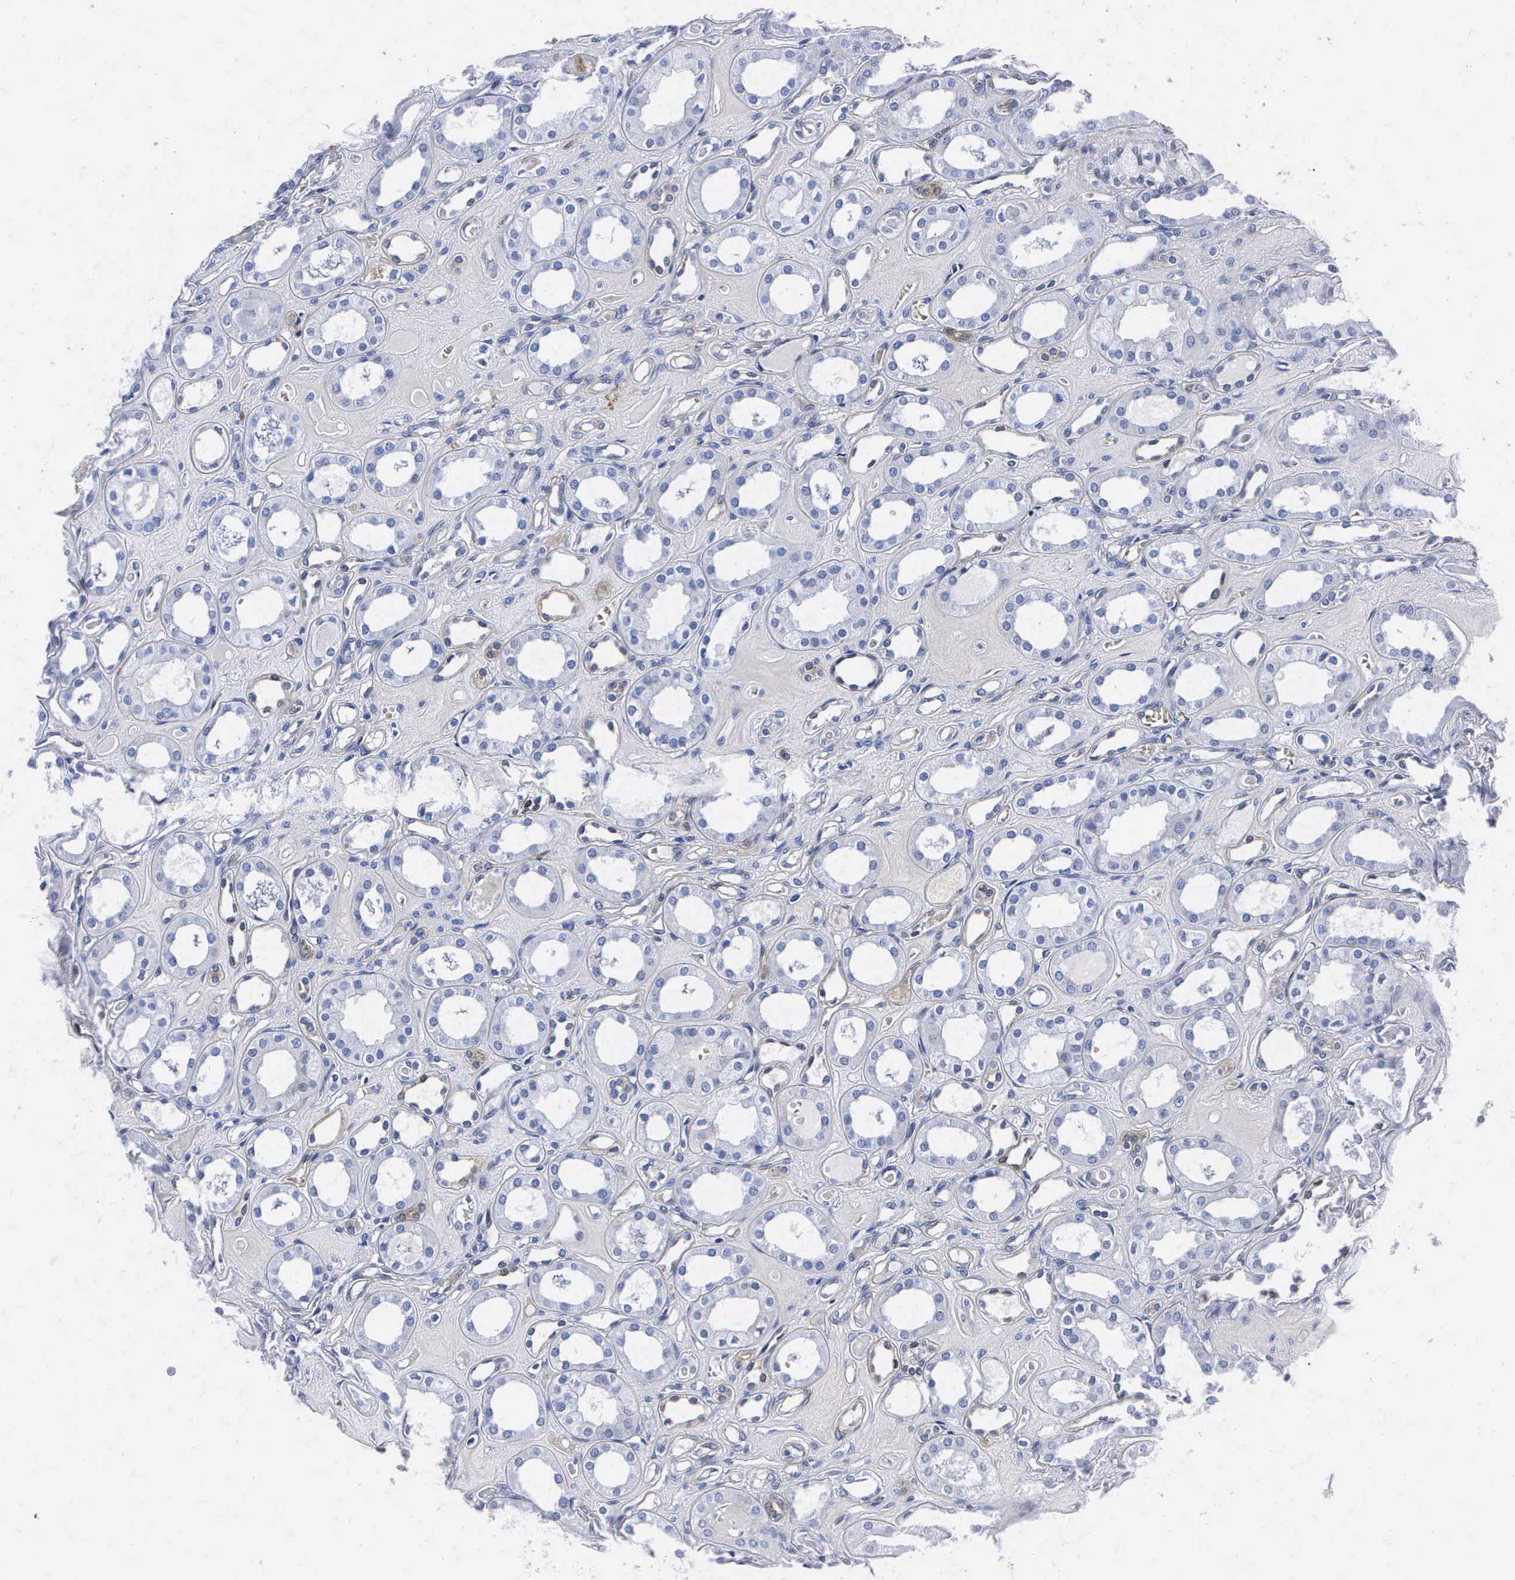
{"staining": {"intensity": "negative", "quantity": "none", "location": "none"}, "tissue": "kidney", "cell_type": "Cells in glomeruli", "image_type": "normal", "snomed": [{"axis": "morphology", "description": "Normal tissue, NOS"}, {"axis": "topography", "description": "Kidney"}], "caption": "A photomicrograph of human kidney is negative for staining in cells in glomeruli.", "gene": "ENO2", "patient": {"sex": "male", "age": 61}}